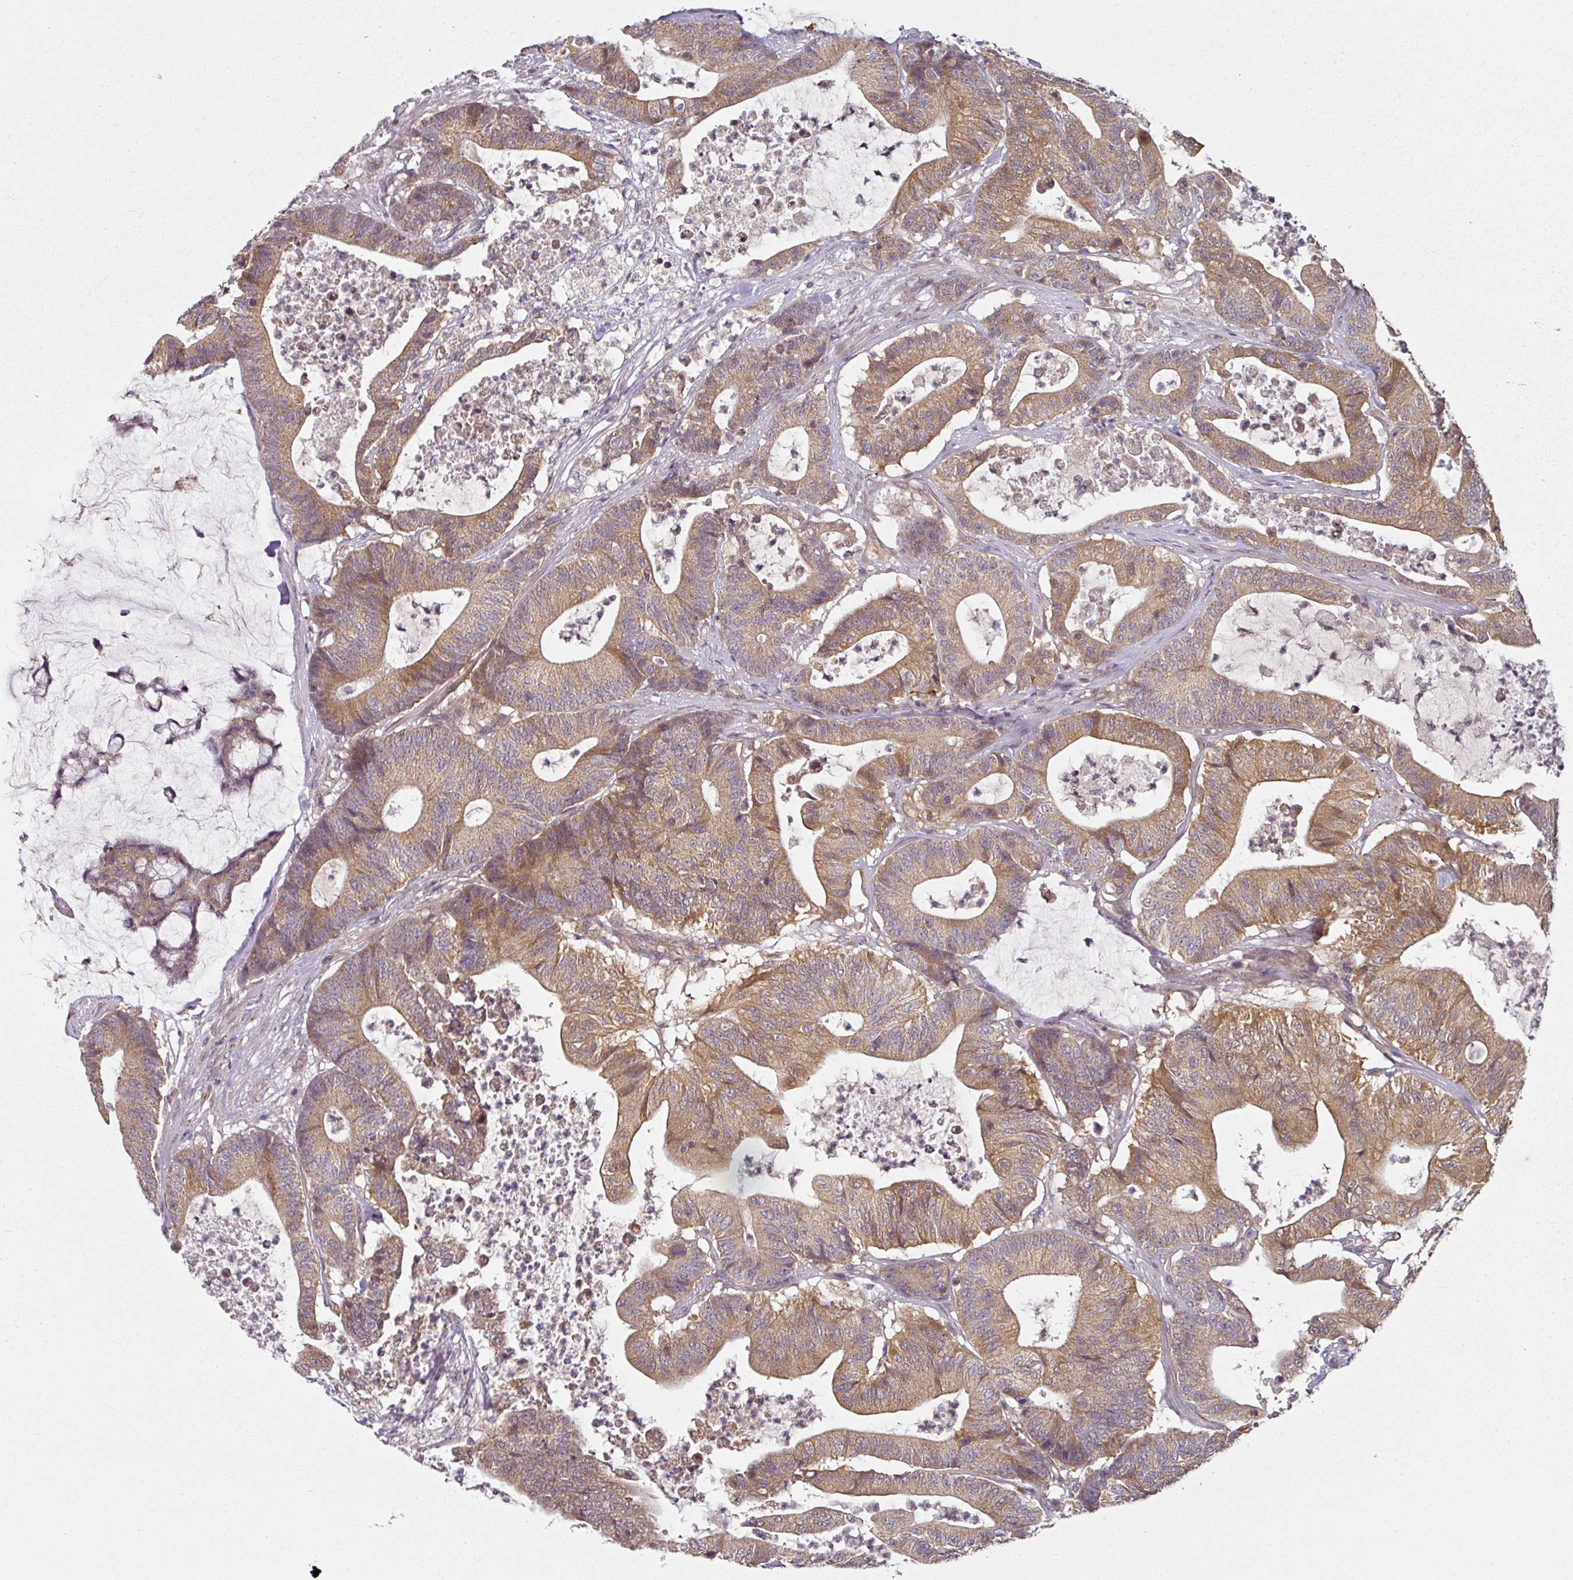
{"staining": {"intensity": "moderate", "quantity": ">75%", "location": "cytoplasmic/membranous"}, "tissue": "colorectal cancer", "cell_type": "Tumor cells", "image_type": "cancer", "snomed": [{"axis": "morphology", "description": "Adenocarcinoma, NOS"}, {"axis": "topography", "description": "Colon"}], "caption": "Protein staining of adenocarcinoma (colorectal) tissue shows moderate cytoplasmic/membranous expression in about >75% of tumor cells.", "gene": "MAP2K2", "patient": {"sex": "female", "age": 84}}